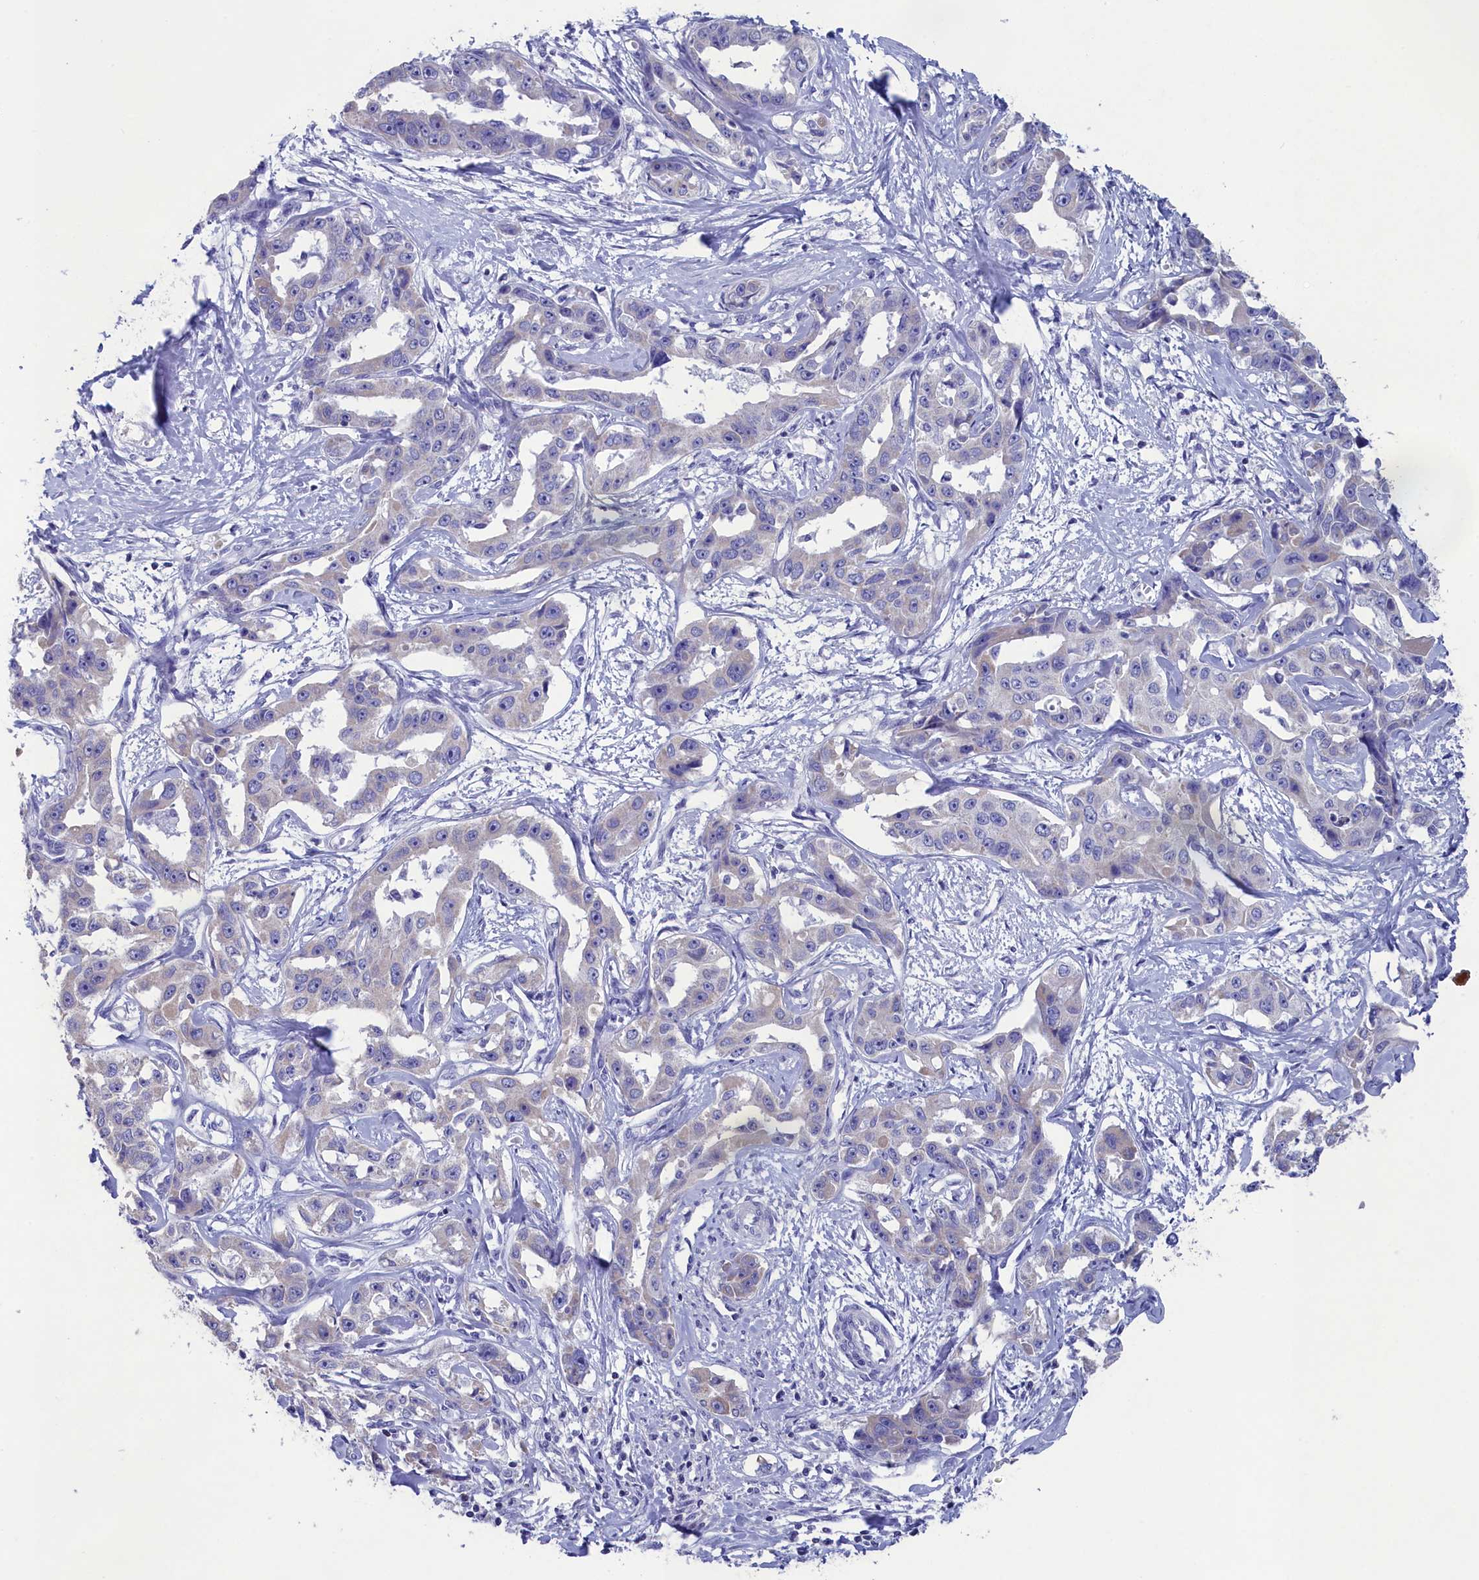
{"staining": {"intensity": "negative", "quantity": "none", "location": "none"}, "tissue": "liver cancer", "cell_type": "Tumor cells", "image_type": "cancer", "snomed": [{"axis": "morphology", "description": "Cholangiocarcinoma"}, {"axis": "topography", "description": "Liver"}], "caption": "IHC of human liver cancer shows no staining in tumor cells.", "gene": "PRDM12", "patient": {"sex": "male", "age": 59}}